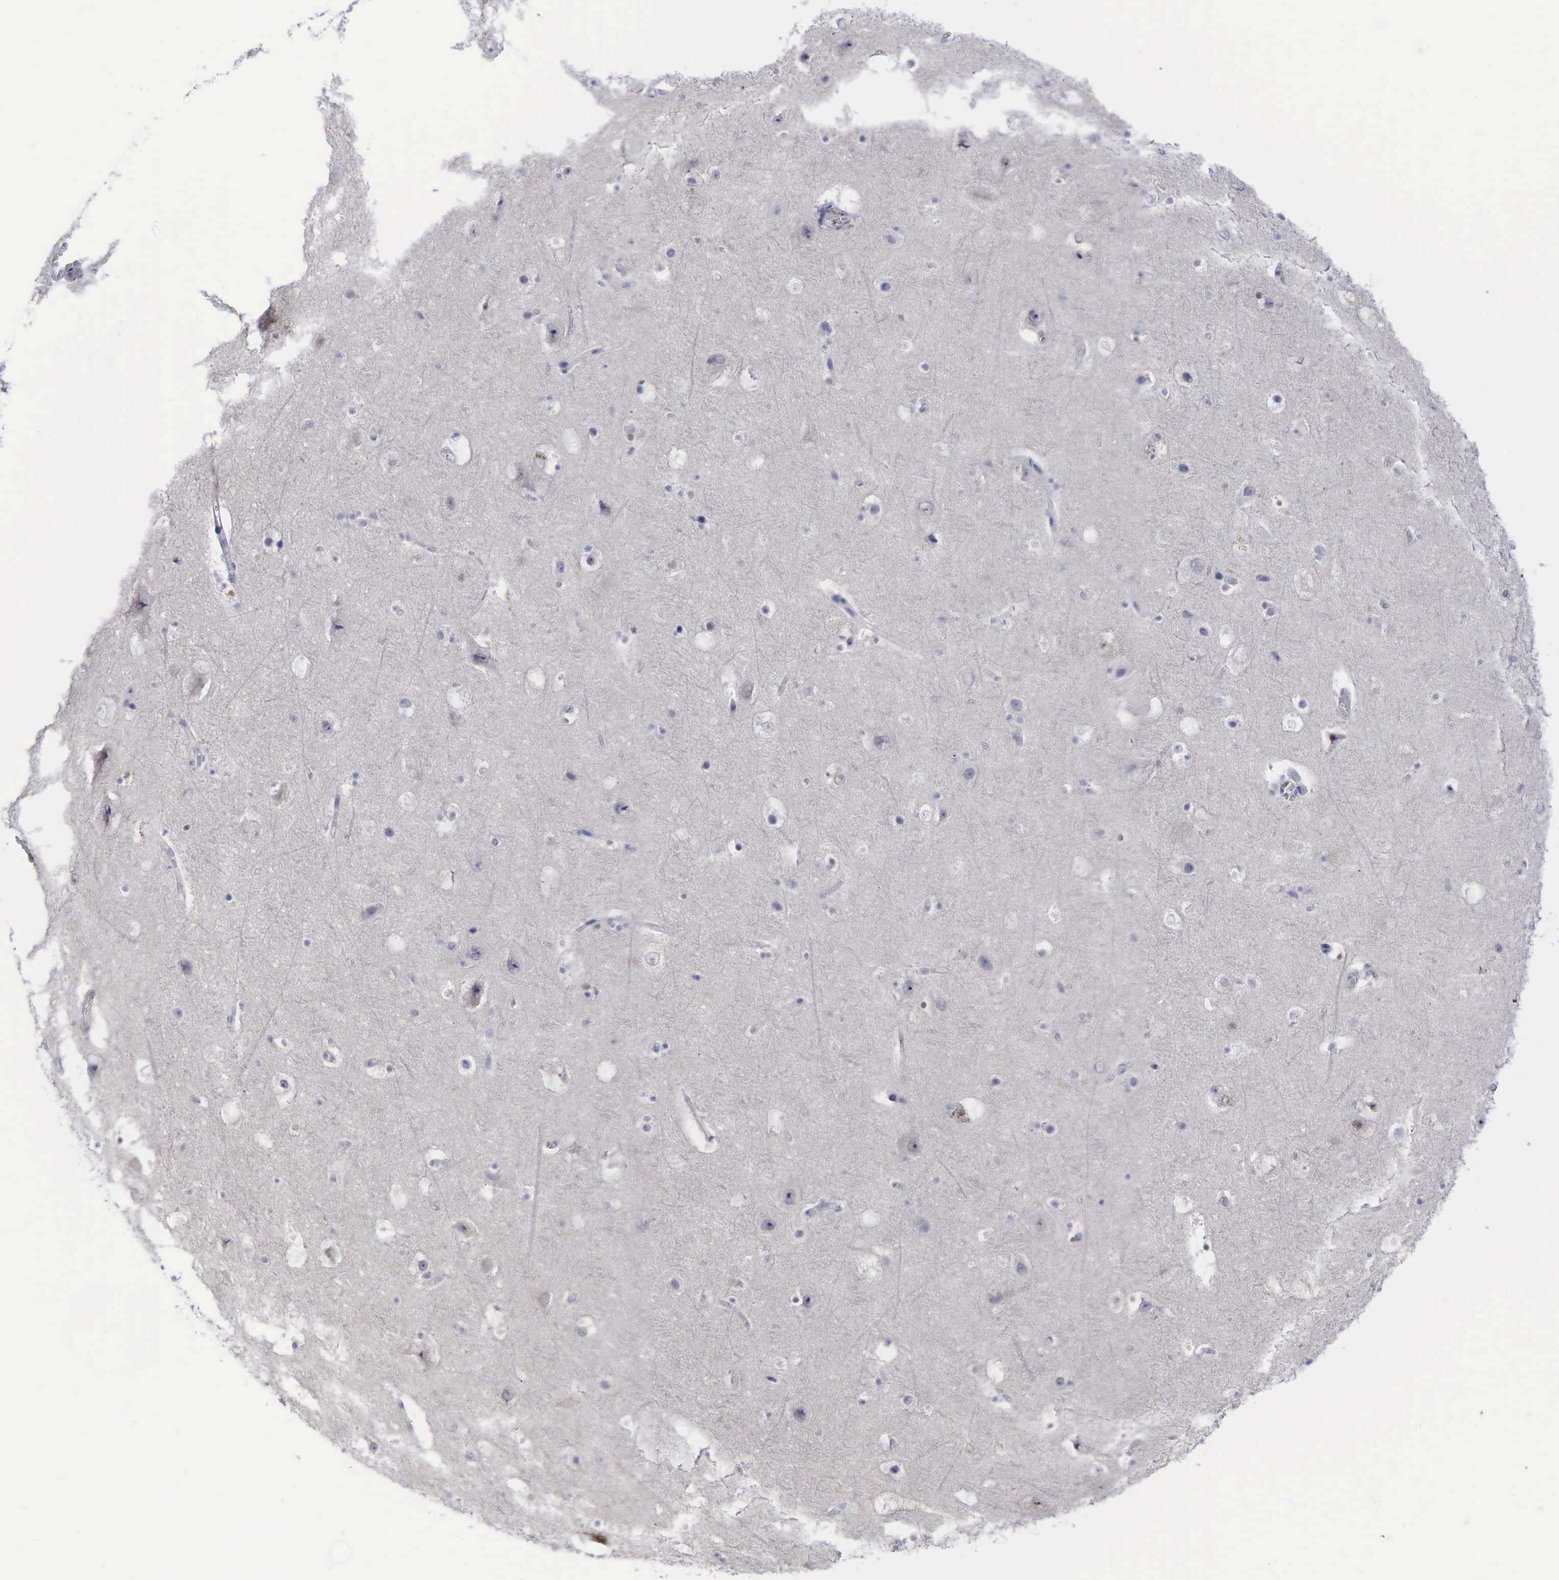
{"staining": {"intensity": "negative", "quantity": "none", "location": "none"}, "tissue": "cerebral cortex", "cell_type": "Endothelial cells", "image_type": "normal", "snomed": [{"axis": "morphology", "description": "Normal tissue, NOS"}, {"axis": "topography", "description": "Cerebral cortex"}], "caption": "Immunohistochemistry photomicrograph of normal cerebral cortex: human cerebral cortex stained with DAB reveals no significant protein staining in endothelial cells. (Immunohistochemistry (ihc), brightfield microscopy, high magnification).", "gene": "CCND1", "patient": {"sex": "male", "age": 45}}